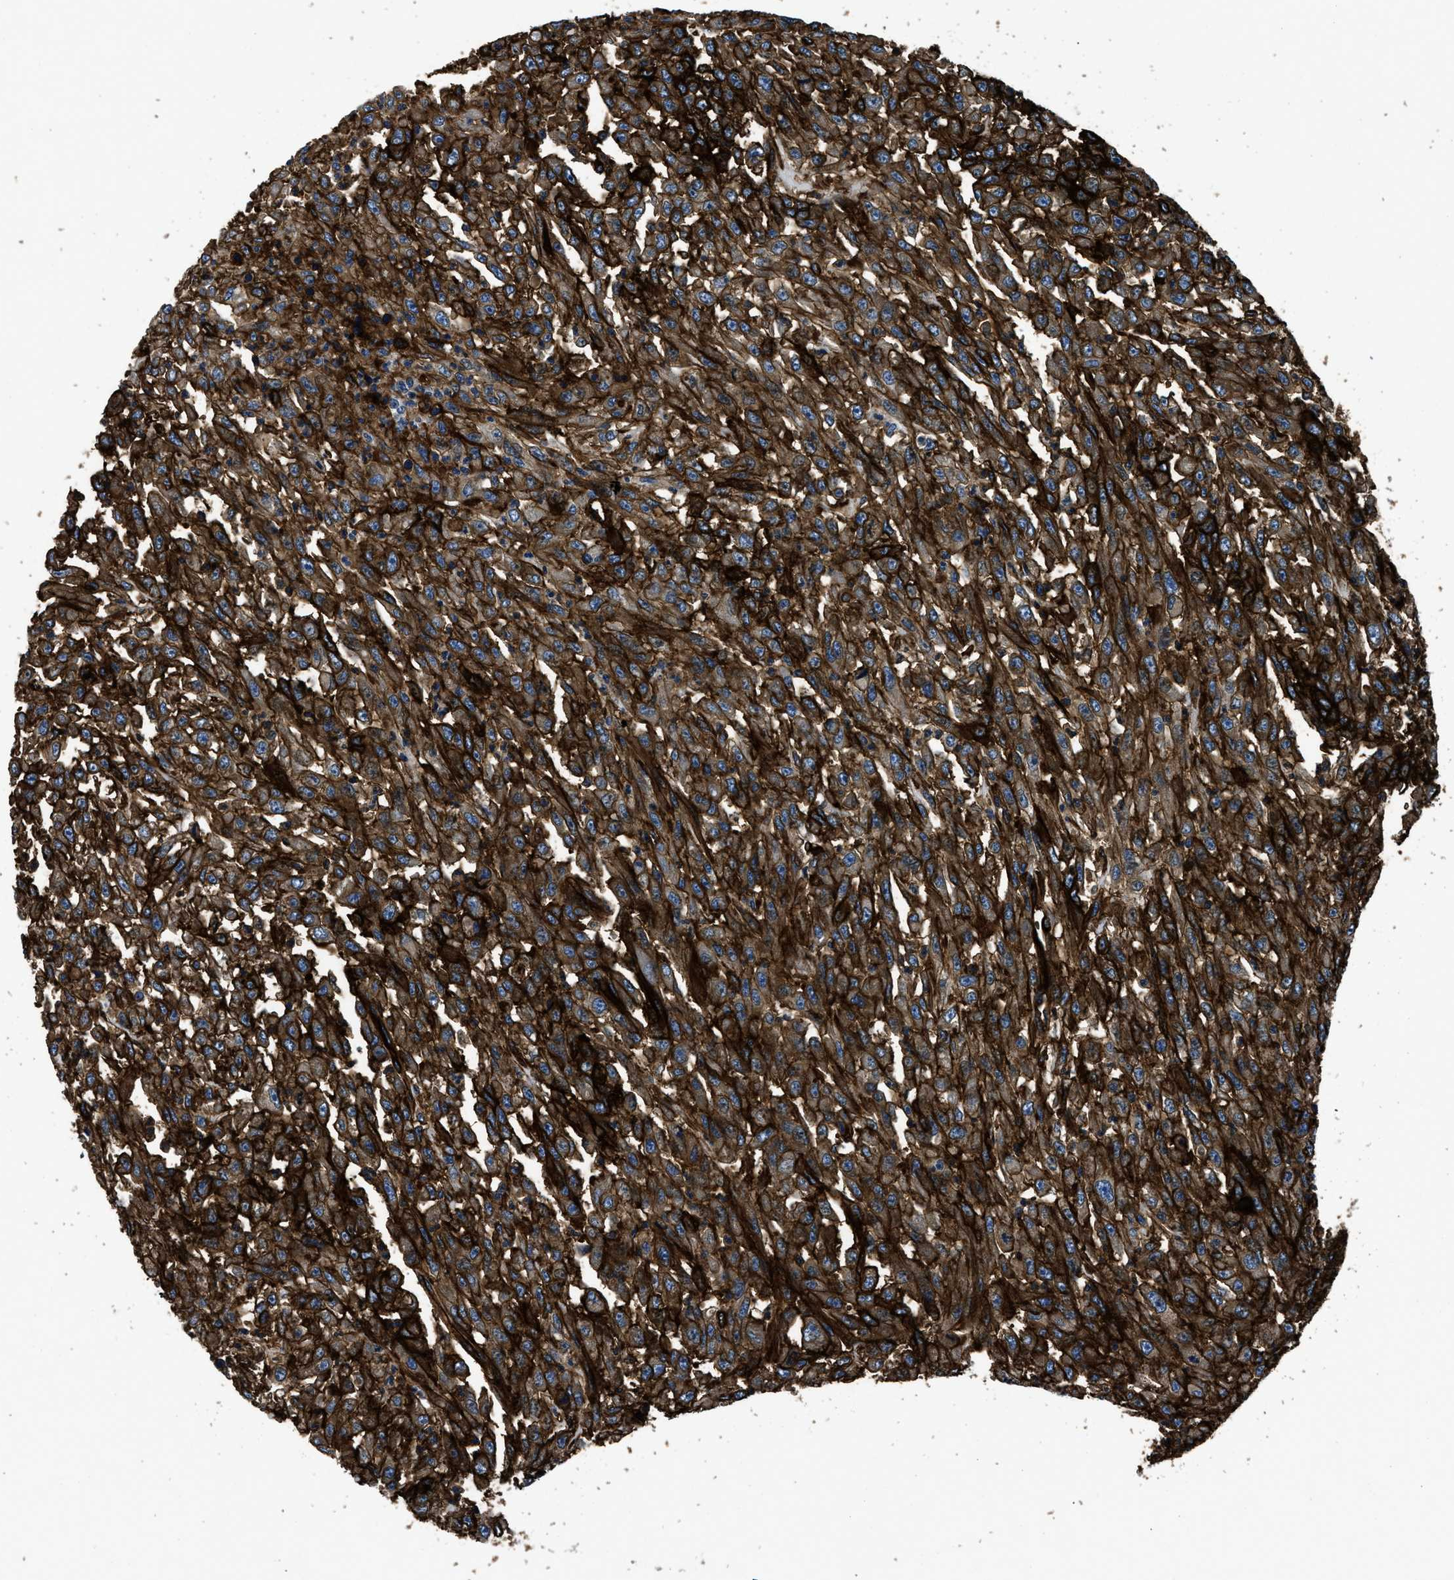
{"staining": {"intensity": "strong", "quantity": ">75%", "location": "cytoplasmic/membranous"}, "tissue": "urothelial cancer", "cell_type": "Tumor cells", "image_type": "cancer", "snomed": [{"axis": "morphology", "description": "Urothelial carcinoma, High grade"}, {"axis": "topography", "description": "Urinary bladder"}], "caption": "An image showing strong cytoplasmic/membranous staining in approximately >75% of tumor cells in high-grade urothelial carcinoma, as visualized by brown immunohistochemical staining.", "gene": "CD276", "patient": {"sex": "male", "age": 46}}